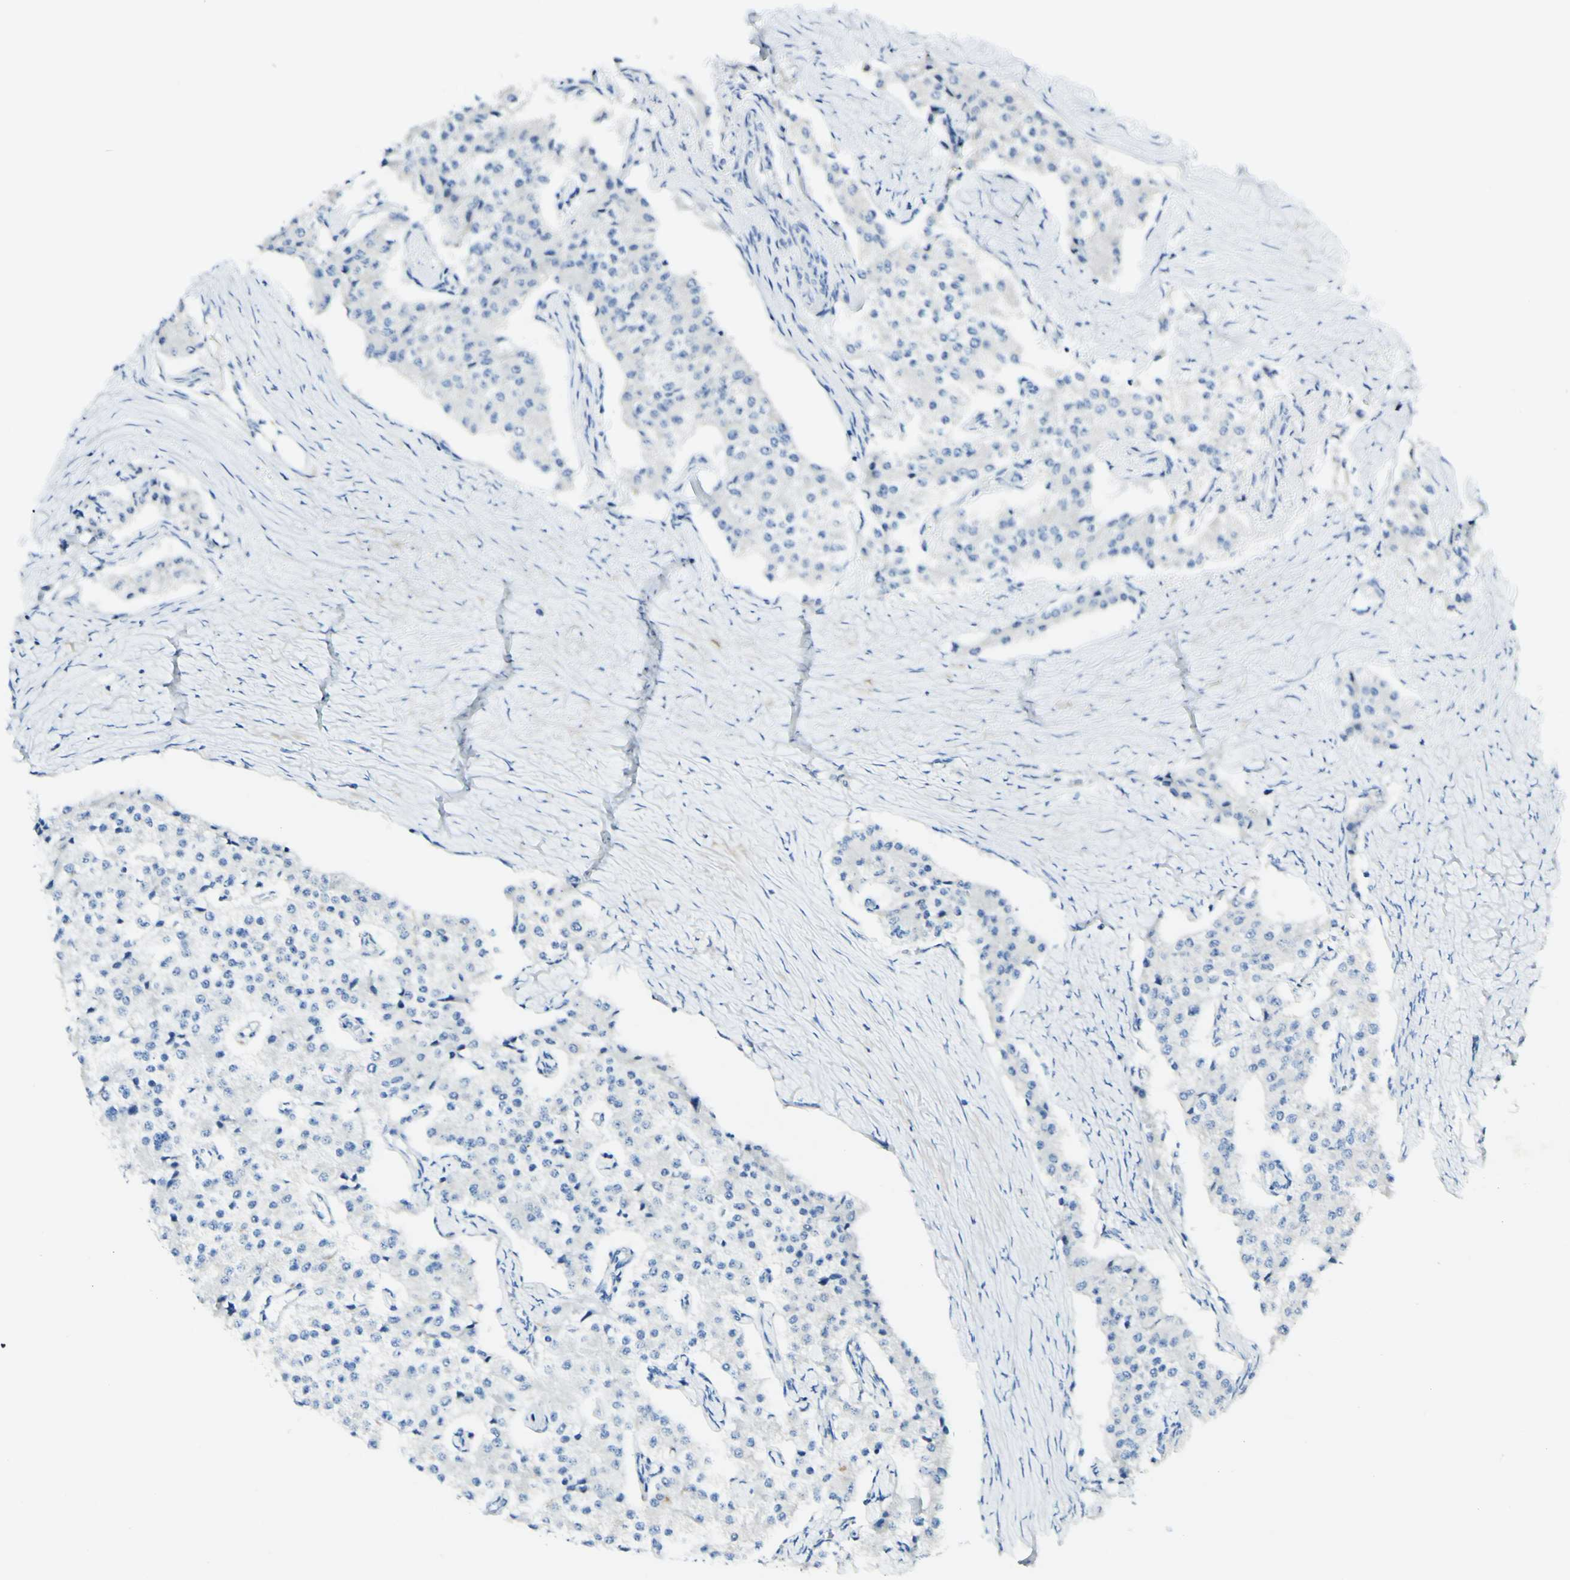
{"staining": {"intensity": "negative", "quantity": "none", "location": "none"}, "tissue": "carcinoid", "cell_type": "Tumor cells", "image_type": "cancer", "snomed": [{"axis": "morphology", "description": "Carcinoid, malignant, NOS"}, {"axis": "topography", "description": "Colon"}], "caption": "Carcinoid was stained to show a protein in brown. There is no significant expression in tumor cells.", "gene": "FGF4", "patient": {"sex": "female", "age": 52}}